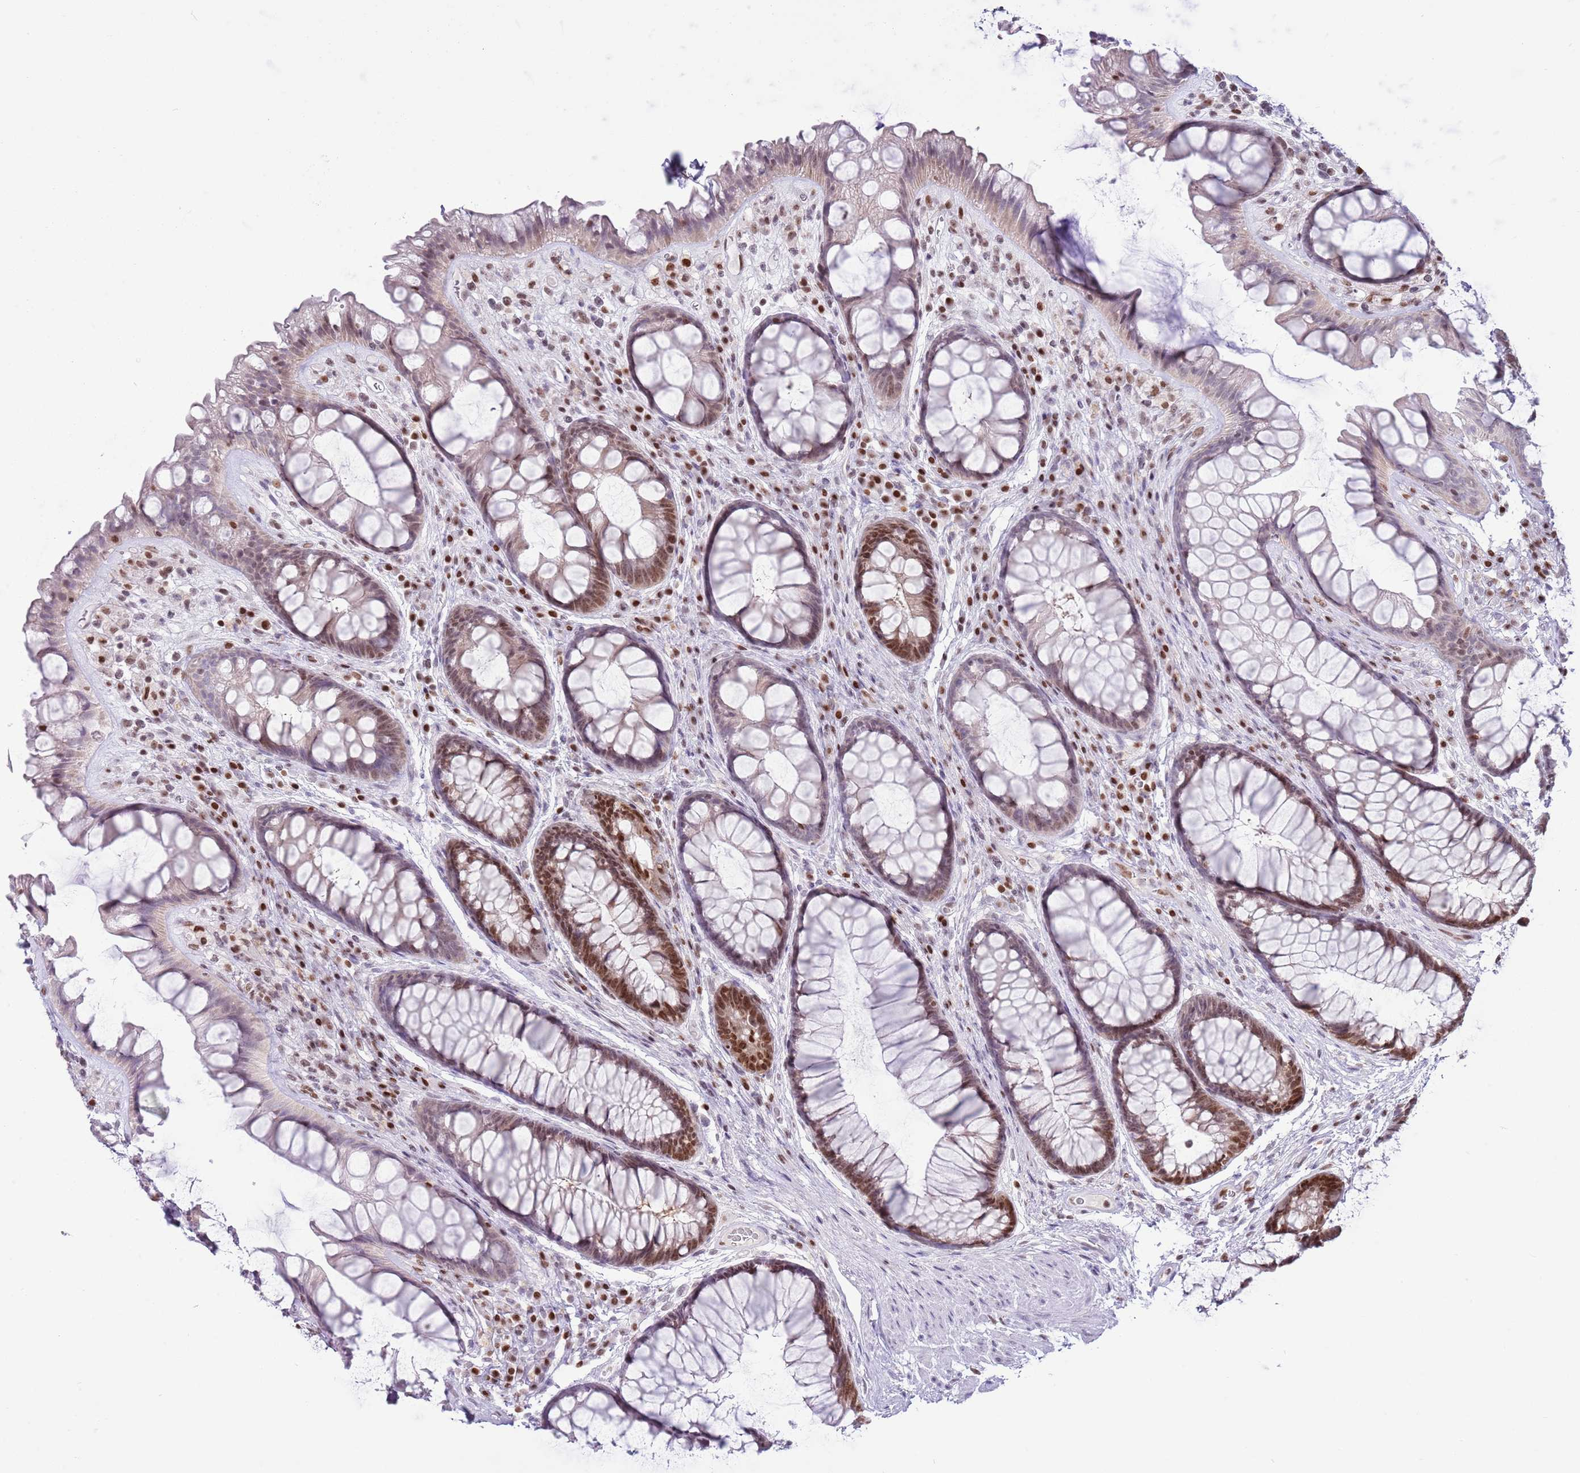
{"staining": {"intensity": "moderate", "quantity": "25%-75%", "location": "nuclear"}, "tissue": "rectum", "cell_type": "Glandular cells", "image_type": "normal", "snomed": [{"axis": "morphology", "description": "Normal tissue, NOS"}, {"axis": "topography", "description": "Rectum"}], "caption": "Immunohistochemistry of benign human rectum exhibits medium levels of moderate nuclear expression in about 25%-75% of glandular cells. (DAB IHC with brightfield microscopy, high magnification).", "gene": "SELENOH", "patient": {"sex": "male", "age": 74}}